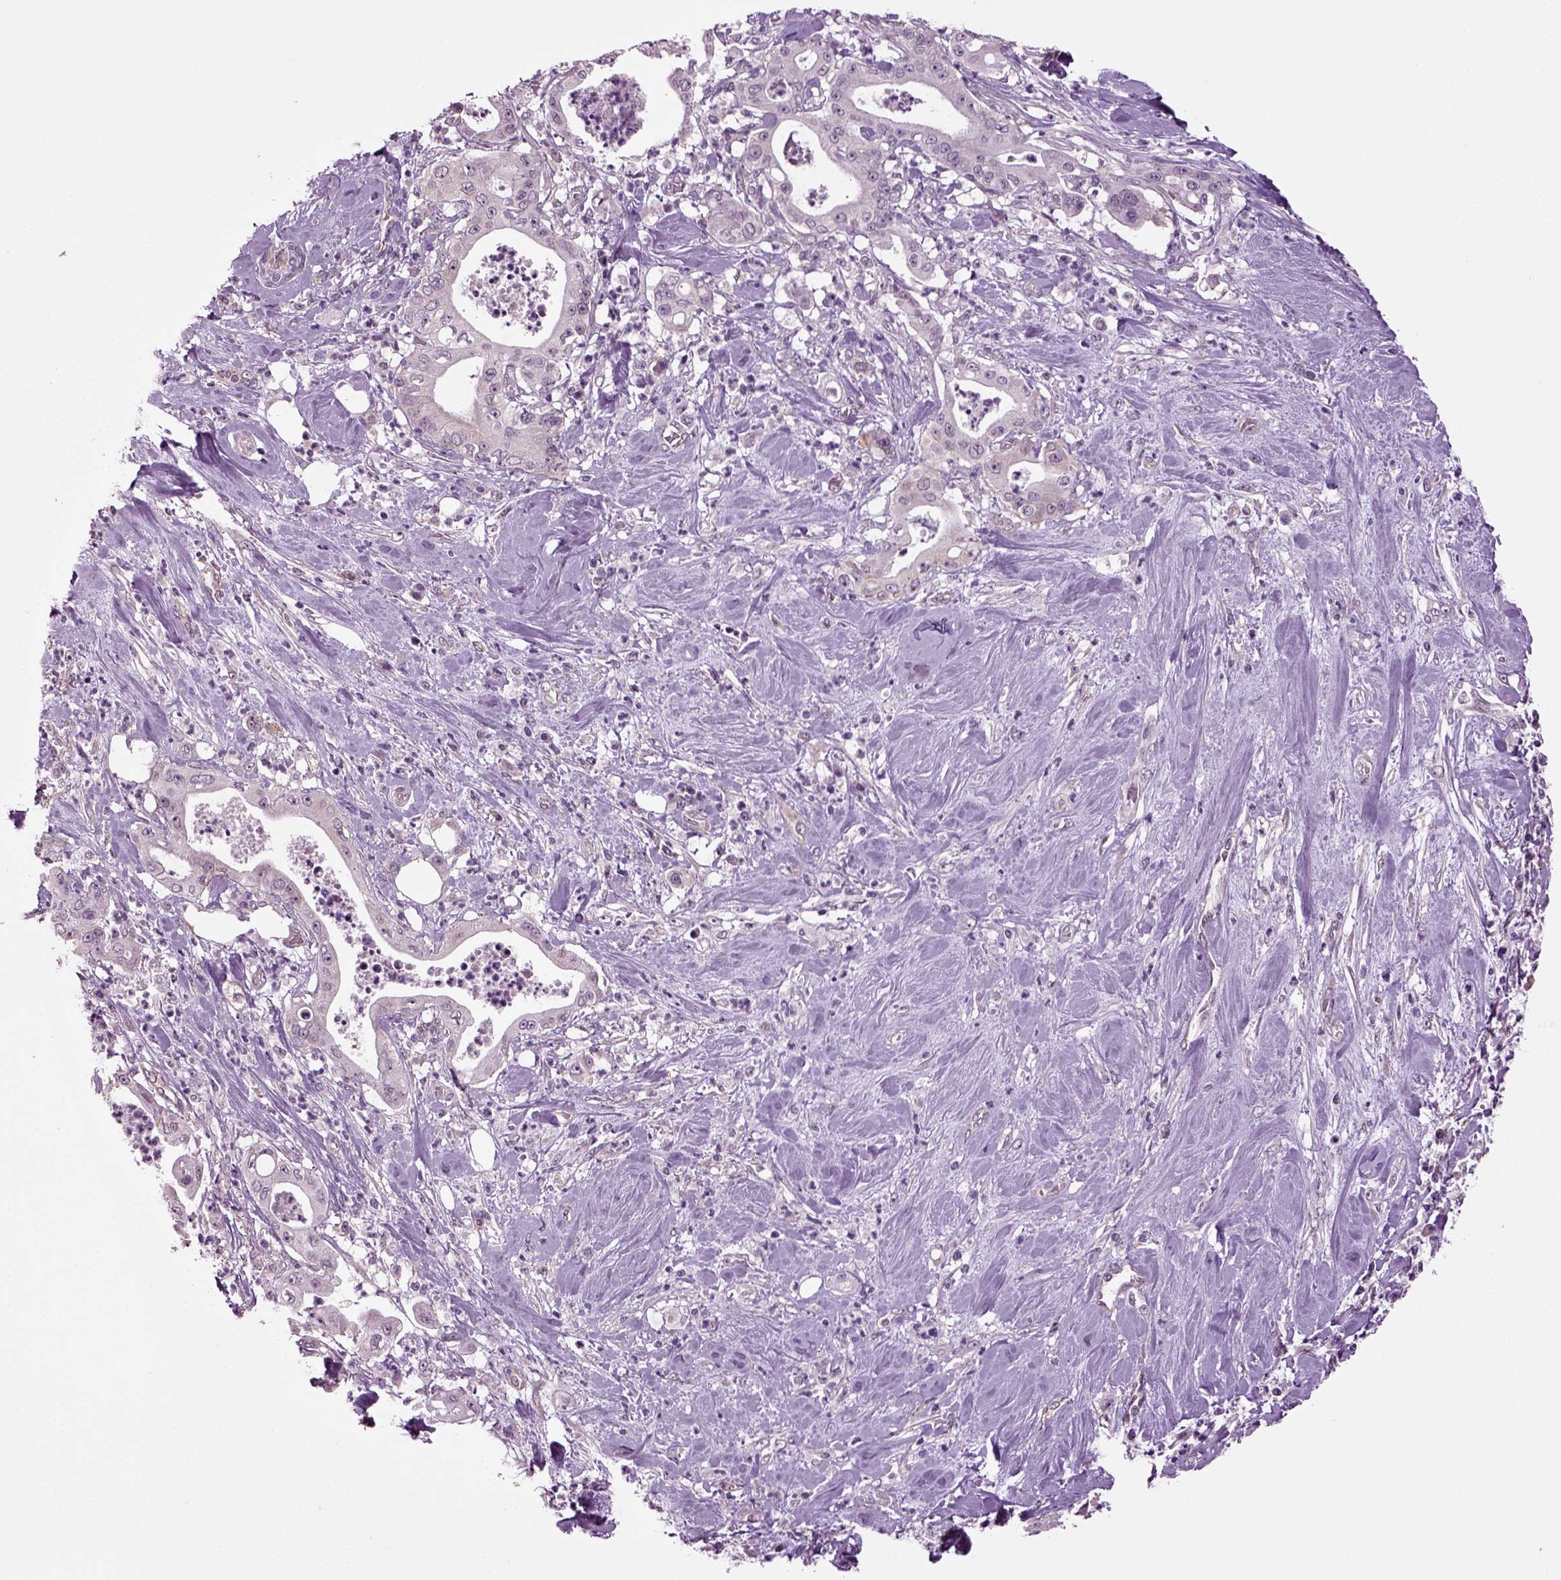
{"staining": {"intensity": "negative", "quantity": "none", "location": "none"}, "tissue": "pancreatic cancer", "cell_type": "Tumor cells", "image_type": "cancer", "snomed": [{"axis": "morphology", "description": "Adenocarcinoma, NOS"}, {"axis": "topography", "description": "Pancreas"}], "caption": "Immunohistochemistry (IHC) micrograph of human pancreatic cancer stained for a protein (brown), which reveals no positivity in tumor cells.", "gene": "PLCH2", "patient": {"sex": "male", "age": 71}}